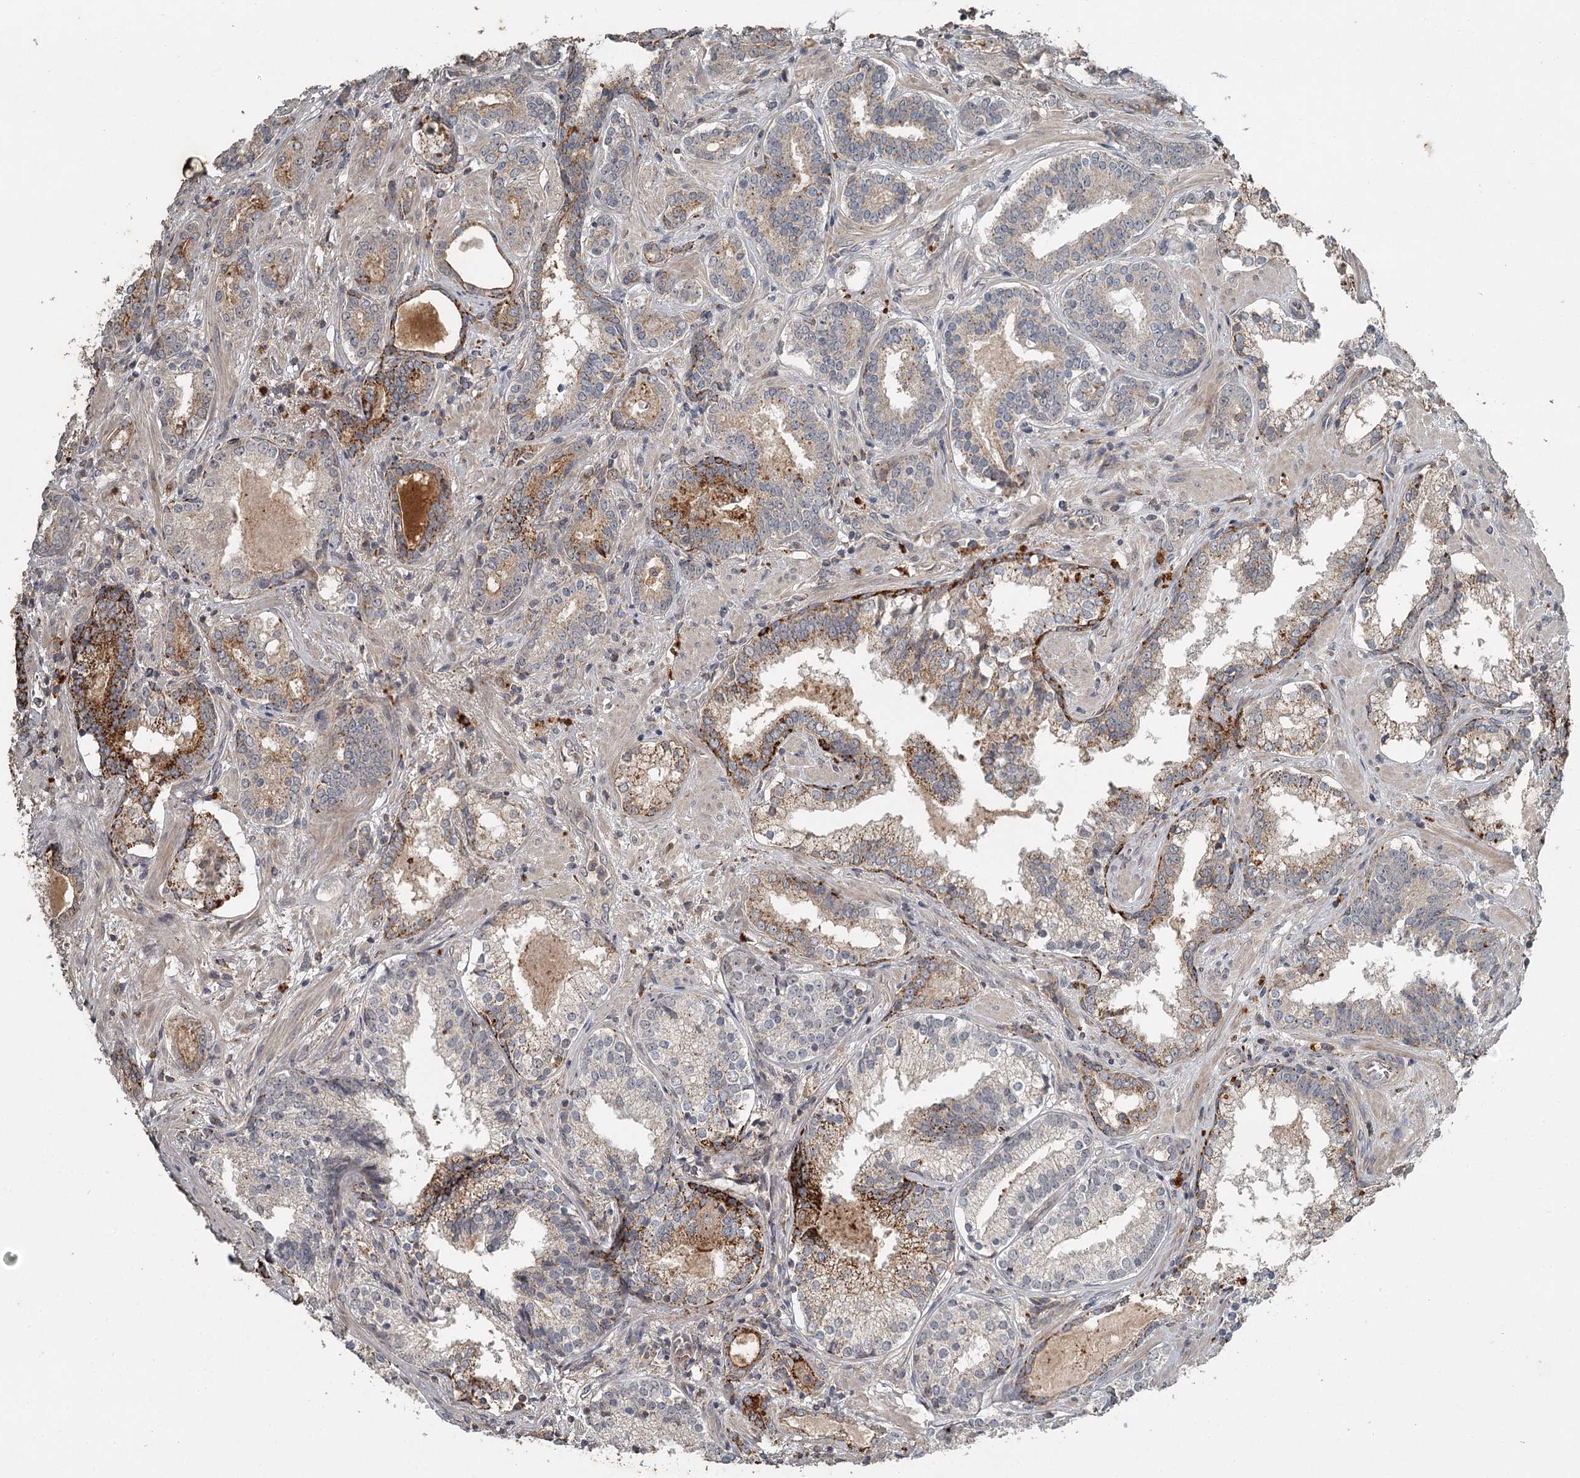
{"staining": {"intensity": "moderate", "quantity": "<25%", "location": "cytoplasmic/membranous"}, "tissue": "prostate cancer", "cell_type": "Tumor cells", "image_type": "cancer", "snomed": [{"axis": "morphology", "description": "Adenocarcinoma, High grade"}, {"axis": "topography", "description": "Prostate"}], "caption": "A photomicrograph showing moderate cytoplasmic/membranous expression in about <25% of tumor cells in prostate adenocarcinoma (high-grade), as visualized by brown immunohistochemical staining.", "gene": "SLC39A8", "patient": {"sex": "male", "age": 58}}